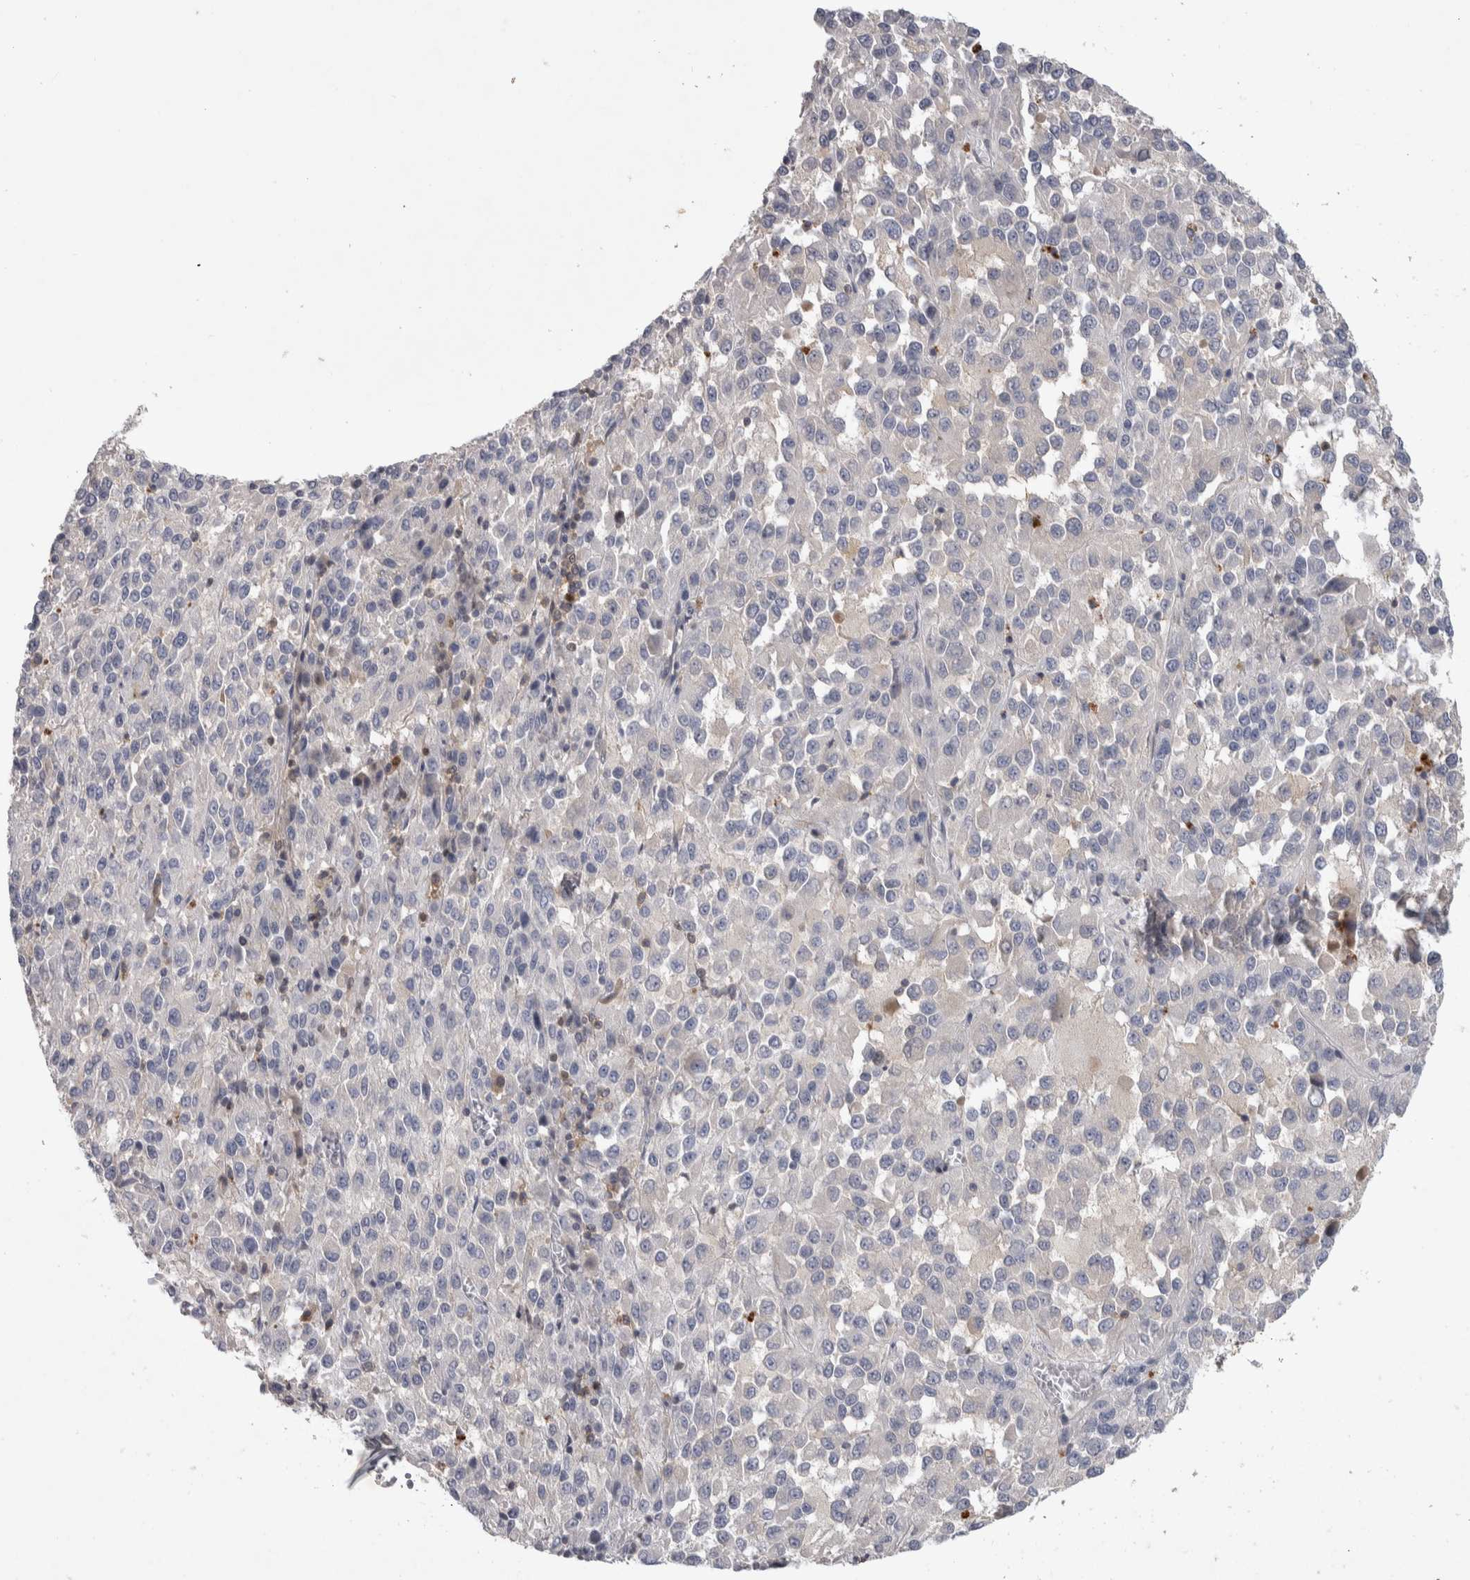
{"staining": {"intensity": "negative", "quantity": "none", "location": "none"}, "tissue": "melanoma", "cell_type": "Tumor cells", "image_type": "cancer", "snomed": [{"axis": "morphology", "description": "Malignant melanoma, Metastatic site"}, {"axis": "topography", "description": "Lung"}], "caption": "Tumor cells show no significant staining in melanoma. Brightfield microscopy of IHC stained with DAB (3,3'-diaminobenzidine) (brown) and hematoxylin (blue), captured at high magnification.", "gene": "NFKB2", "patient": {"sex": "male", "age": 64}}